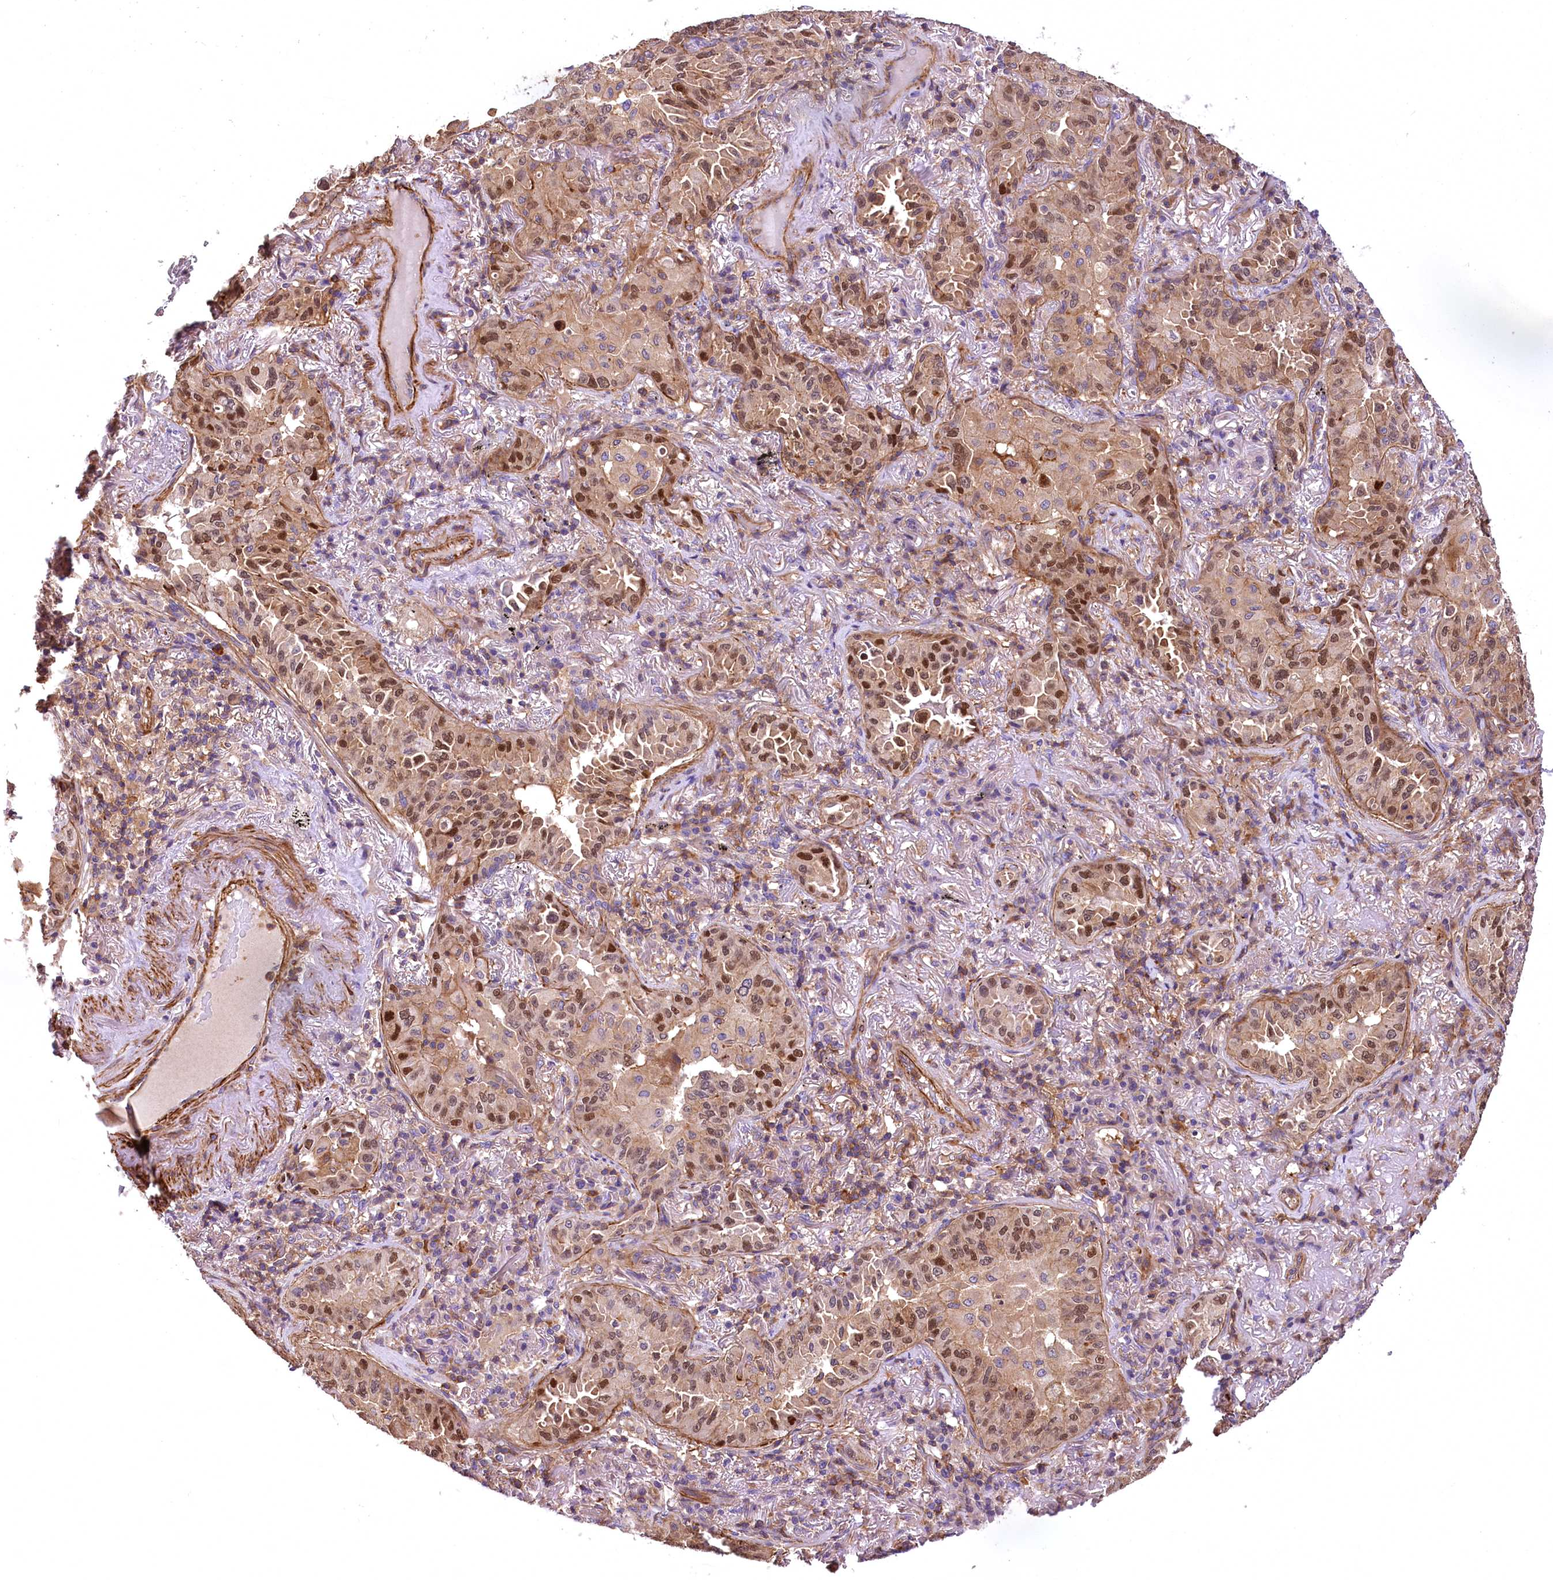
{"staining": {"intensity": "moderate", "quantity": ">75%", "location": "cytoplasmic/membranous,nuclear"}, "tissue": "lung cancer", "cell_type": "Tumor cells", "image_type": "cancer", "snomed": [{"axis": "morphology", "description": "Adenocarcinoma, NOS"}, {"axis": "topography", "description": "Lung"}], "caption": "This is a histology image of immunohistochemistry (IHC) staining of lung cancer (adenocarcinoma), which shows moderate staining in the cytoplasmic/membranous and nuclear of tumor cells.", "gene": "DPP3", "patient": {"sex": "female", "age": 69}}